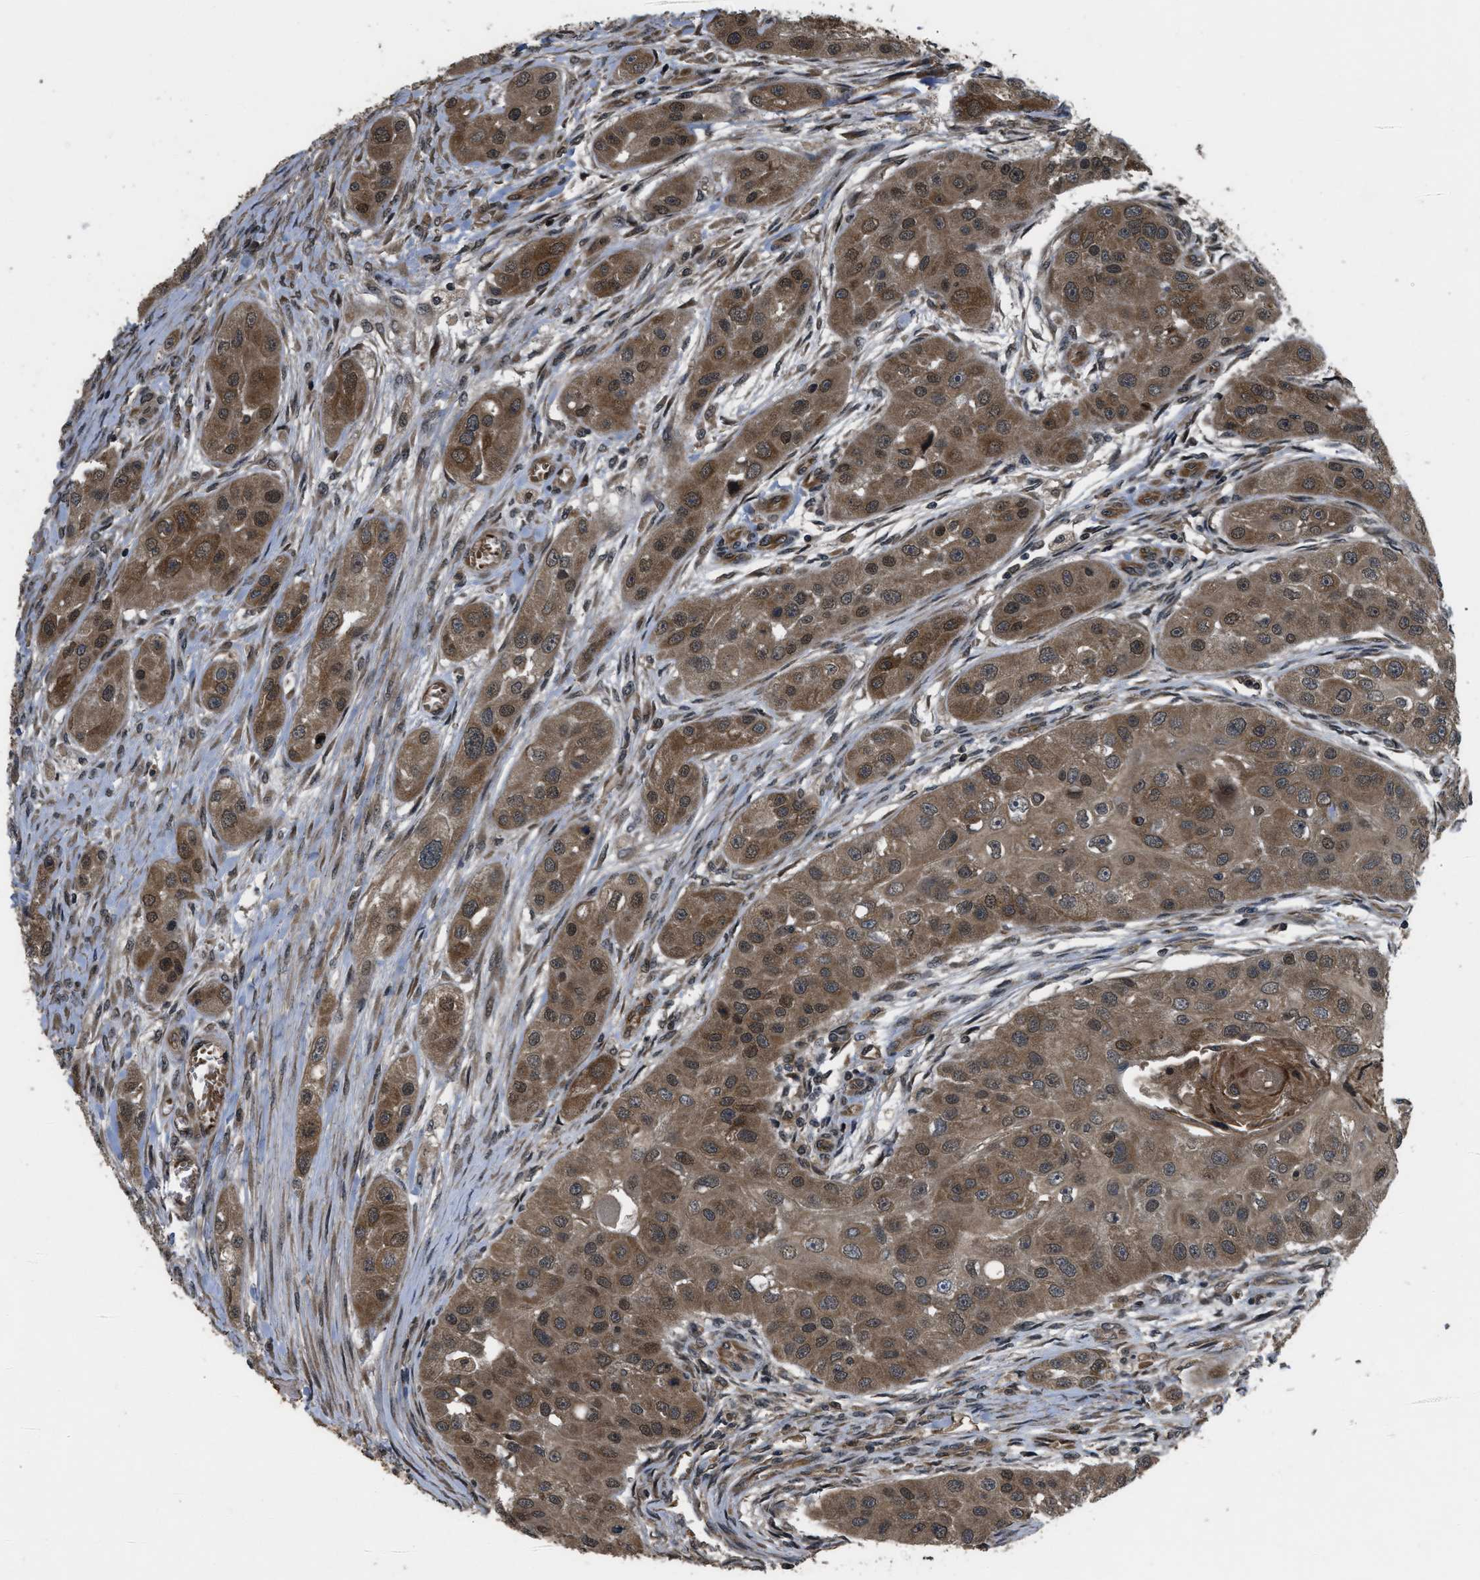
{"staining": {"intensity": "moderate", "quantity": ">75%", "location": "cytoplasmic/membranous,nuclear"}, "tissue": "head and neck cancer", "cell_type": "Tumor cells", "image_type": "cancer", "snomed": [{"axis": "morphology", "description": "Normal tissue, NOS"}, {"axis": "morphology", "description": "Squamous cell carcinoma, NOS"}, {"axis": "topography", "description": "Skeletal muscle"}, {"axis": "topography", "description": "Head-Neck"}], "caption": "A high-resolution photomicrograph shows immunohistochemistry (IHC) staining of head and neck squamous cell carcinoma, which shows moderate cytoplasmic/membranous and nuclear positivity in about >75% of tumor cells.", "gene": "SPTLC1", "patient": {"sex": "male", "age": 51}}